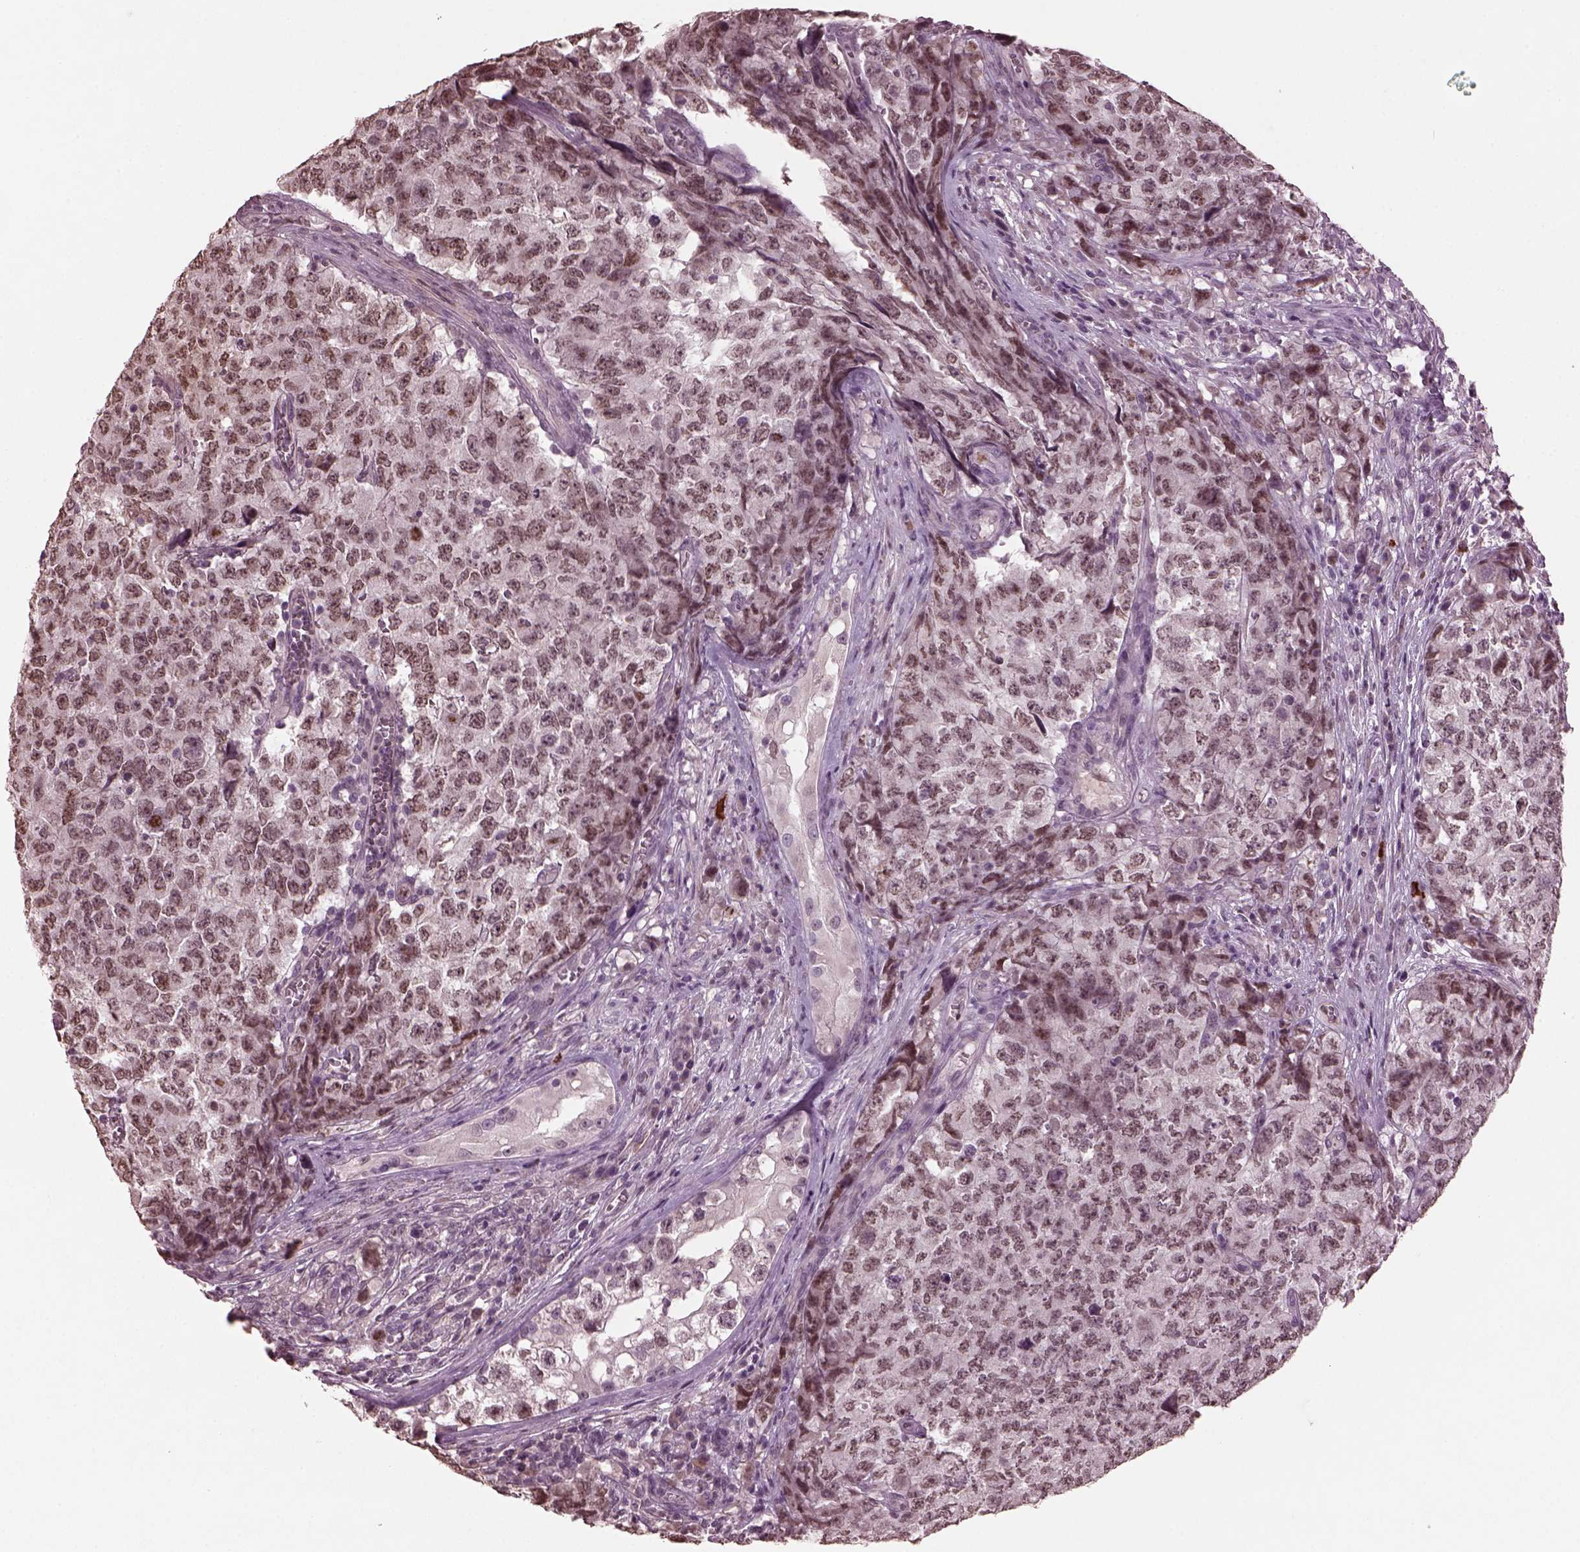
{"staining": {"intensity": "weak", "quantity": ">75%", "location": "nuclear"}, "tissue": "testis cancer", "cell_type": "Tumor cells", "image_type": "cancer", "snomed": [{"axis": "morphology", "description": "Carcinoma, Embryonal, NOS"}, {"axis": "topography", "description": "Testis"}], "caption": "A brown stain shows weak nuclear staining of a protein in human embryonal carcinoma (testis) tumor cells. (DAB IHC with brightfield microscopy, high magnification).", "gene": "IL18RAP", "patient": {"sex": "male", "age": 23}}